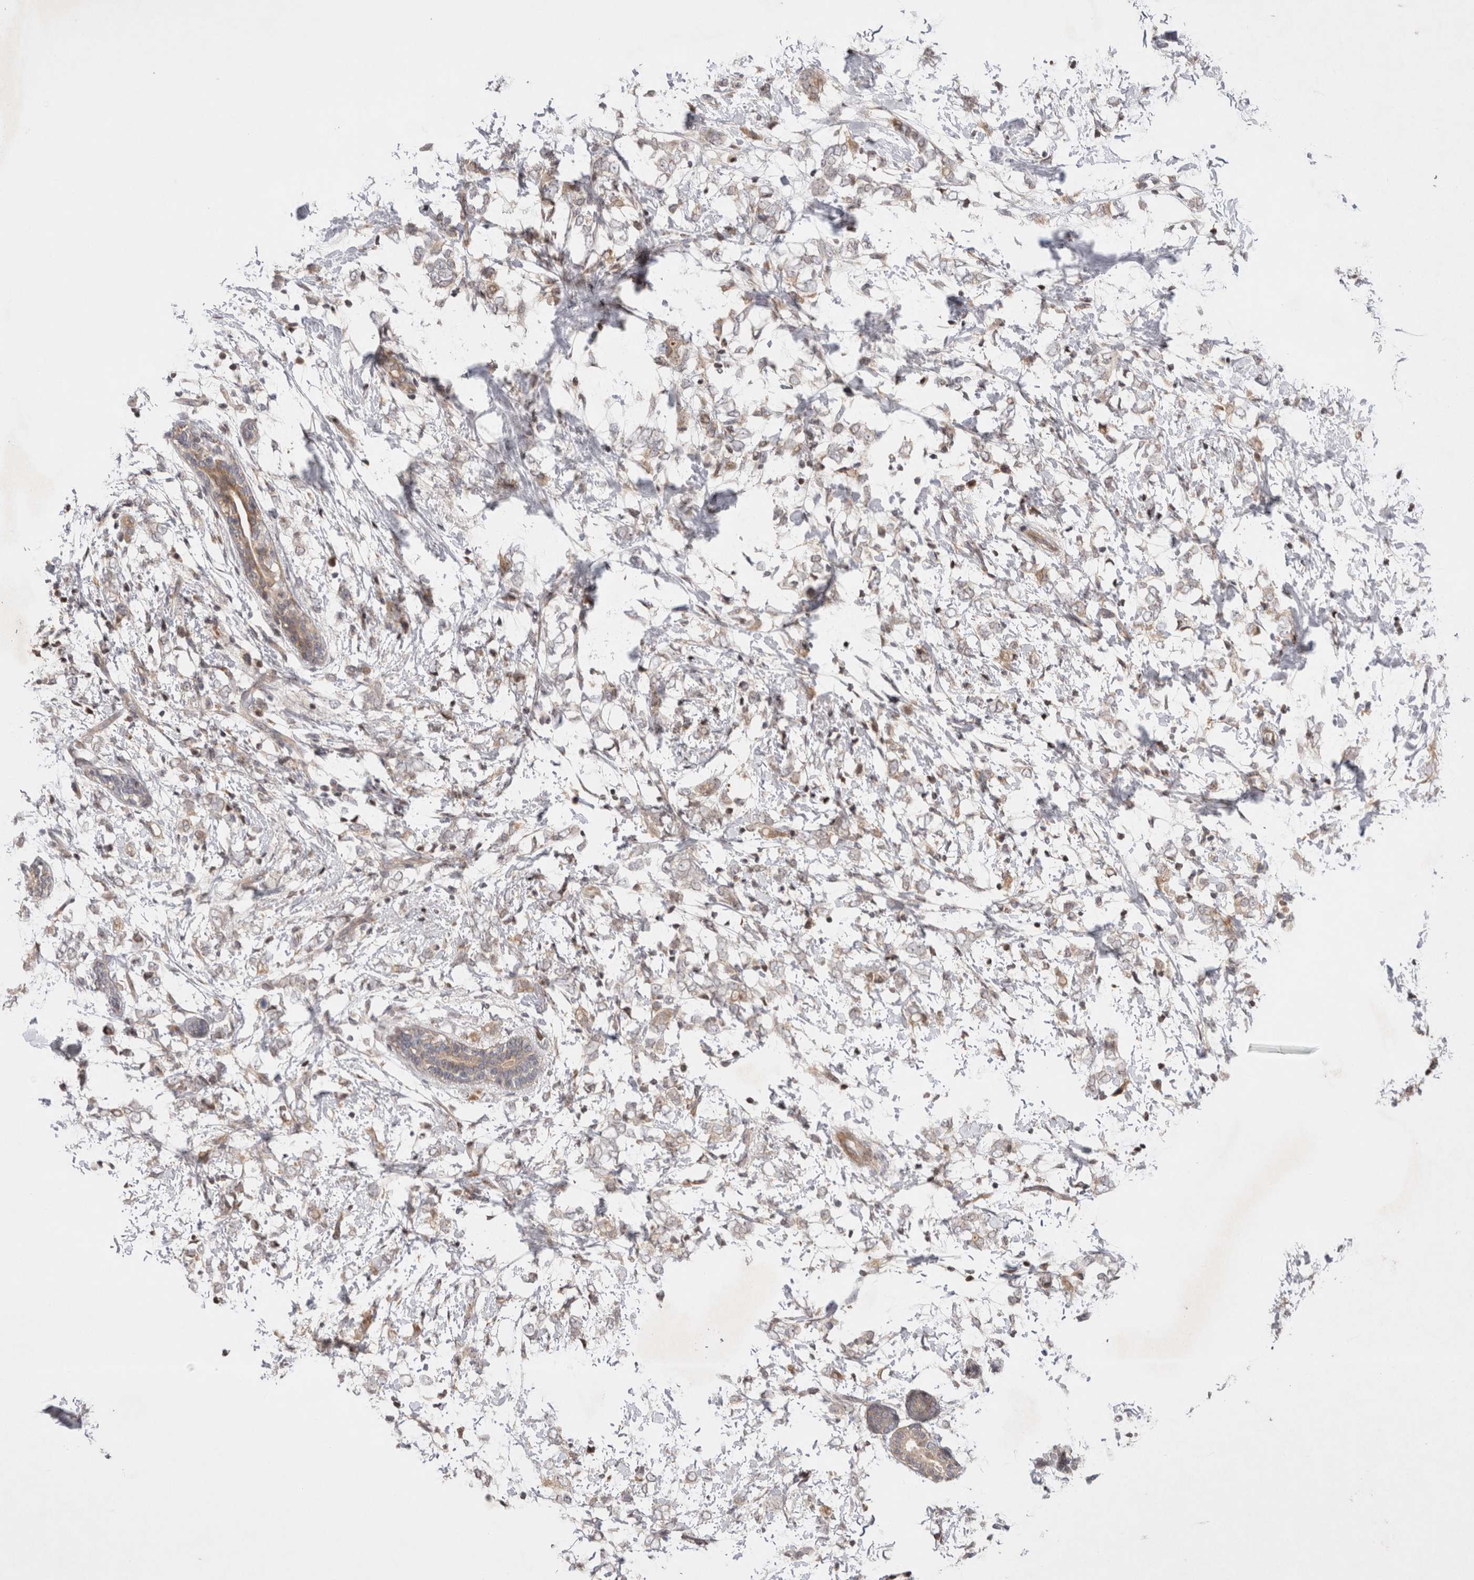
{"staining": {"intensity": "weak", "quantity": ">75%", "location": "cytoplasmic/membranous"}, "tissue": "breast cancer", "cell_type": "Tumor cells", "image_type": "cancer", "snomed": [{"axis": "morphology", "description": "Normal tissue, NOS"}, {"axis": "morphology", "description": "Lobular carcinoma"}, {"axis": "topography", "description": "Breast"}], "caption": "Immunohistochemistry (IHC) (DAB (3,3'-diaminobenzidine)) staining of human breast cancer (lobular carcinoma) displays weak cytoplasmic/membranous protein positivity in approximately >75% of tumor cells.", "gene": "EIF2AK1", "patient": {"sex": "female", "age": 47}}